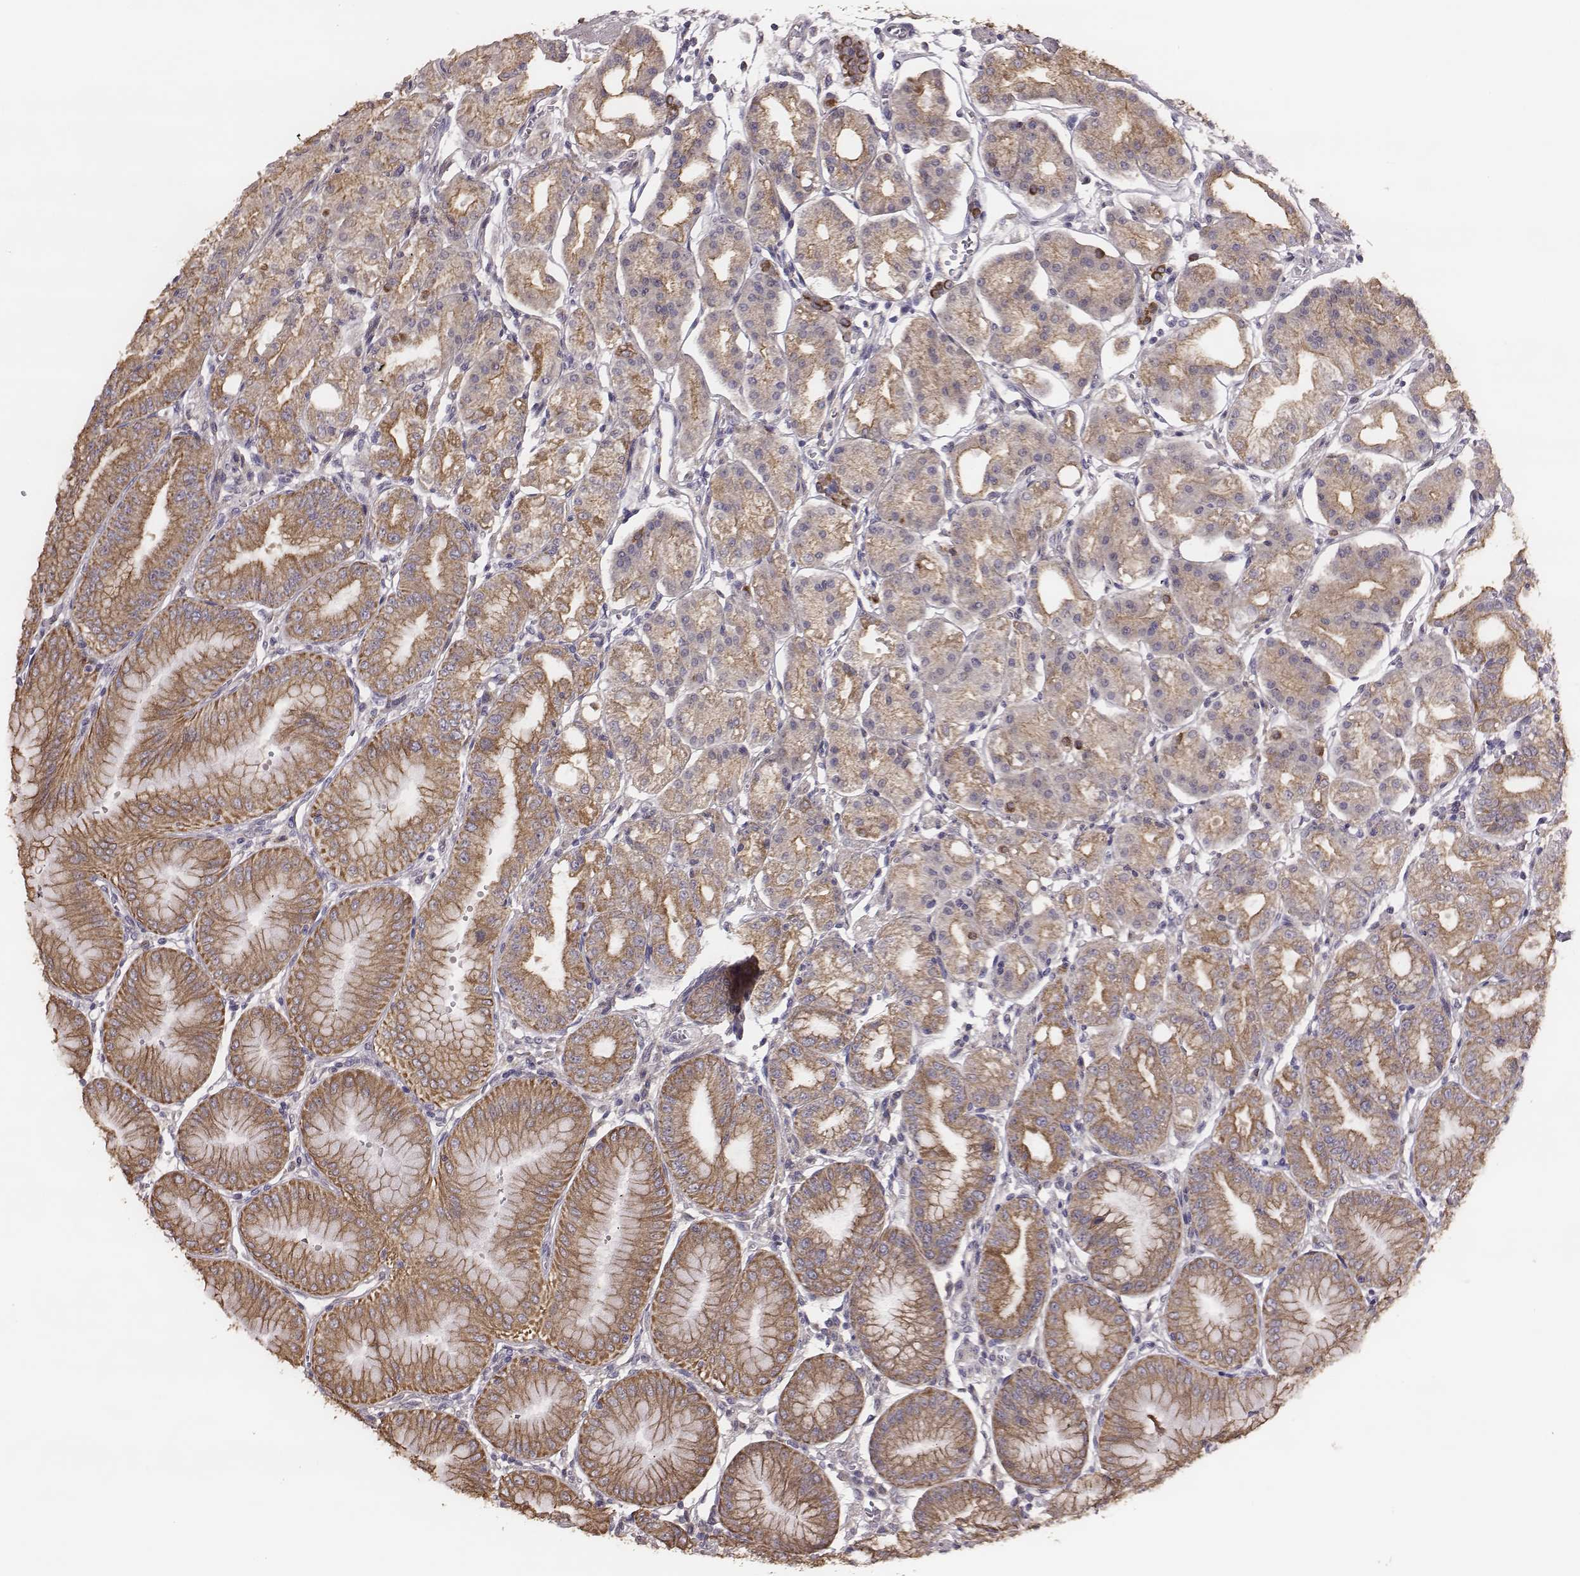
{"staining": {"intensity": "moderate", "quantity": ">75%", "location": "cytoplasmic/membranous"}, "tissue": "stomach", "cell_type": "Glandular cells", "image_type": "normal", "snomed": [{"axis": "morphology", "description": "Normal tissue, NOS"}, {"axis": "topography", "description": "Stomach, lower"}], "caption": "High-power microscopy captured an IHC photomicrograph of benign stomach, revealing moderate cytoplasmic/membranous expression in approximately >75% of glandular cells. The staining is performed using DAB brown chromogen to label protein expression. The nuclei are counter-stained blue using hematoxylin.", "gene": "HAVCR1", "patient": {"sex": "male", "age": 71}}